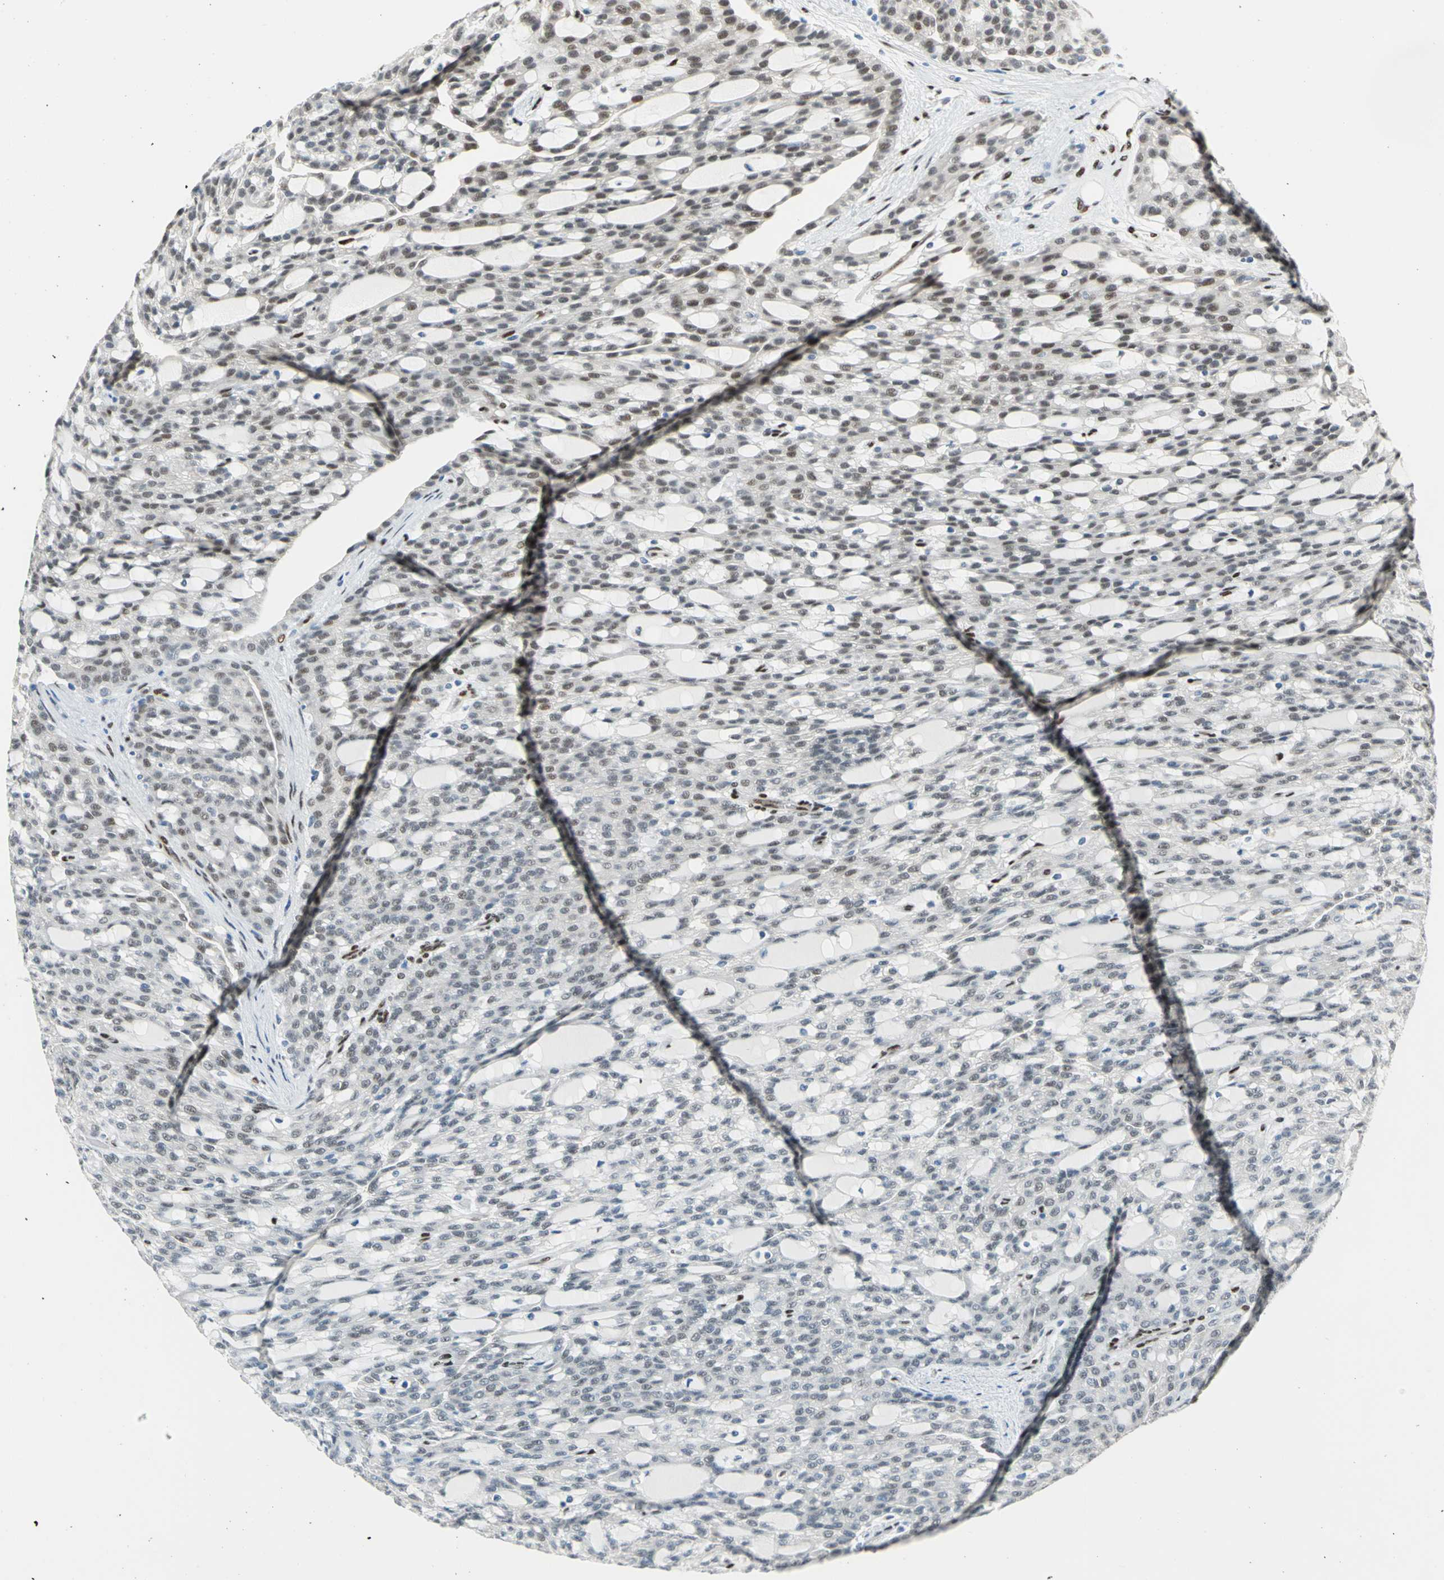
{"staining": {"intensity": "weak", "quantity": "25%-75%", "location": "nuclear"}, "tissue": "renal cancer", "cell_type": "Tumor cells", "image_type": "cancer", "snomed": [{"axis": "morphology", "description": "Adenocarcinoma, NOS"}, {"axis": "topography", "description": "Kidney"}], "caption": "DAB (3,3'-diaminobenzidine) immunohistochemical staining of human renal cancer shows weak nuclear protein expression in about 25%-75% of tumor cells. Using DAB (brown) and hematoxylin (blue) stains, captured at high magnification using brightfield microscopy.", "gene": "RBFOX2", "patient": {"sex": "male", "age": 63}}